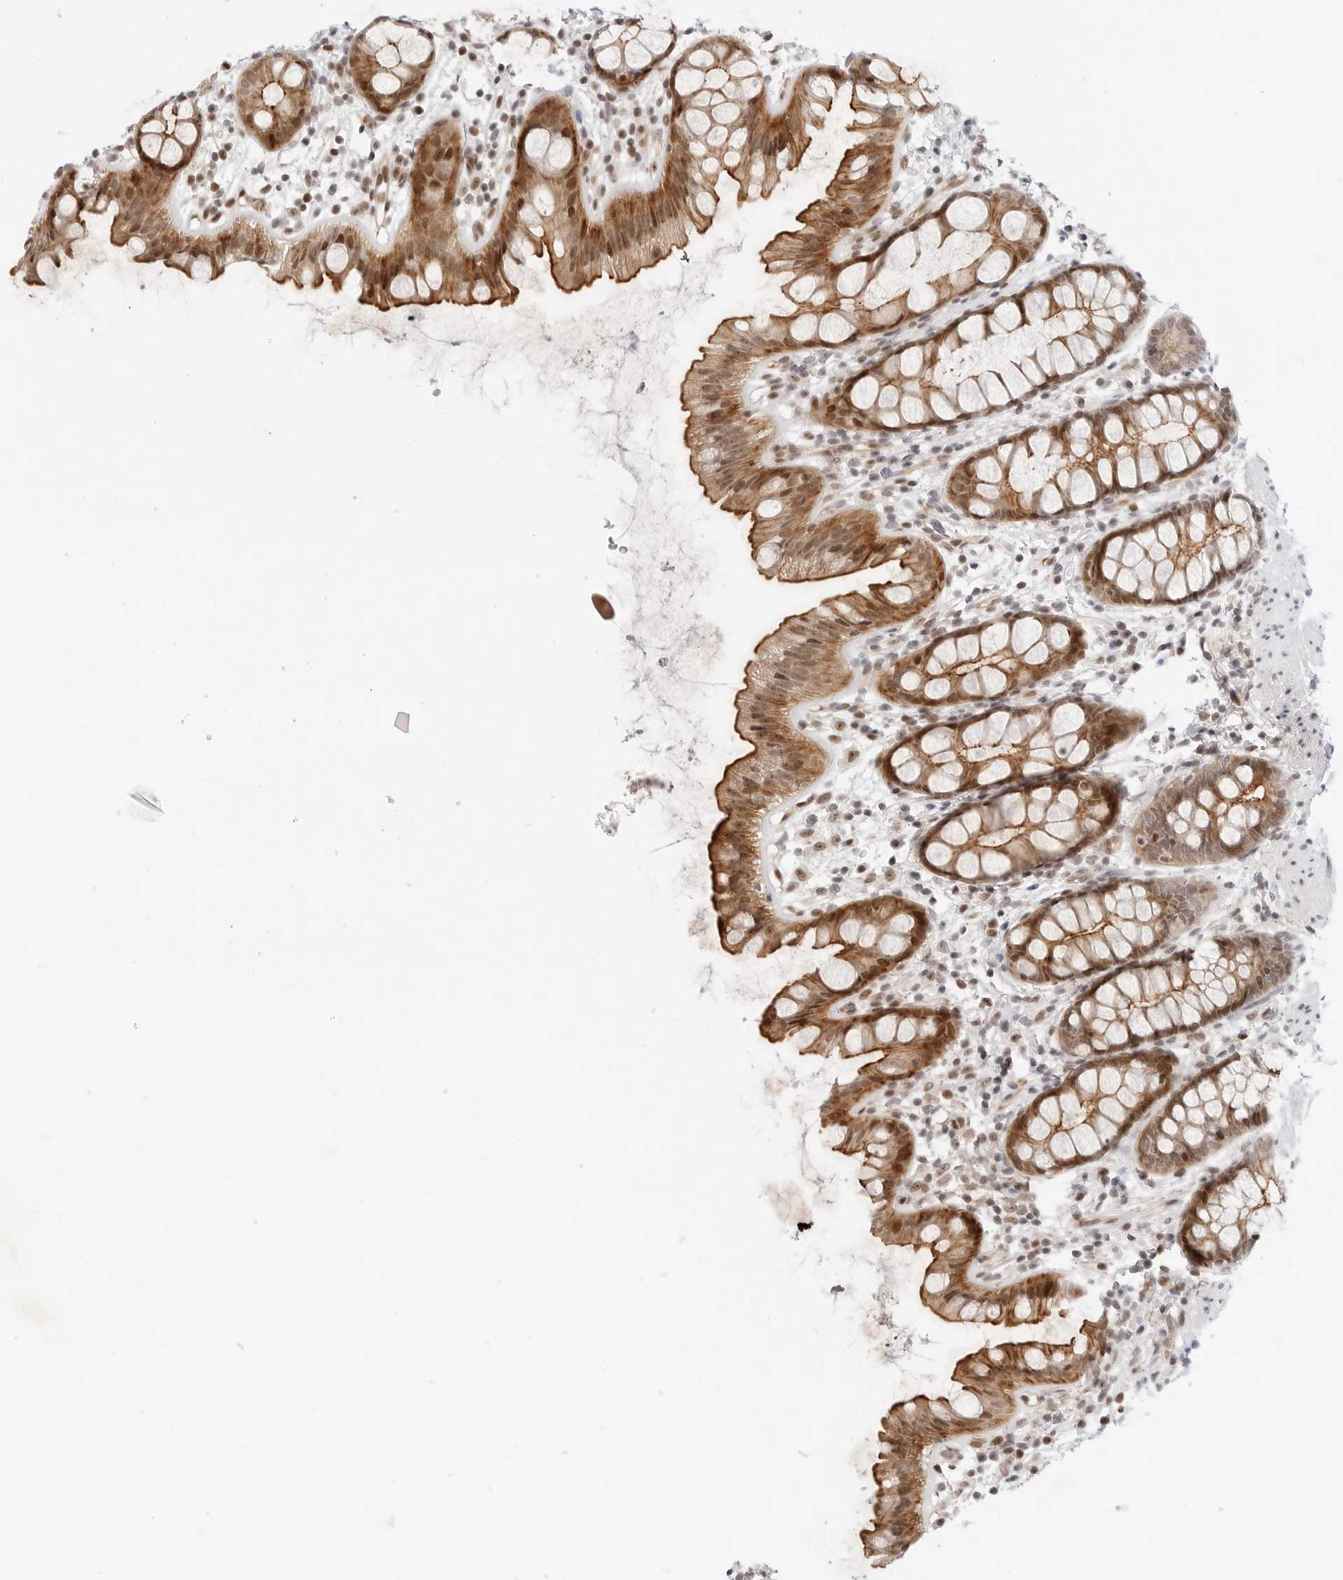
{"staining": {"intensity": "moderate", "quantity": ">75%", "location": "cytoplasmic/membranous,nuclear"}, "tissue": "rectum", "cell_type": "Glandular cells", "image_type": "normal", "snomed": [{"axis": "morphology", "description": "Normal tissue, NOS"}, {"axis": "topography", "description": "Rectum"}], "caption": "Protein expression analysis of normal human rectum reveals moderate cytoplasmic/membranous,nuclear expression in about >75% of glandular cells. The protein is stained brown, and the nuclei are stained in blue (DAB (3,3'-diaminobenzidine) IHC with brightfield microscopy, high magnification).", "gene": "ZNF613", "patient": {"sex": "female", "age": 65}}